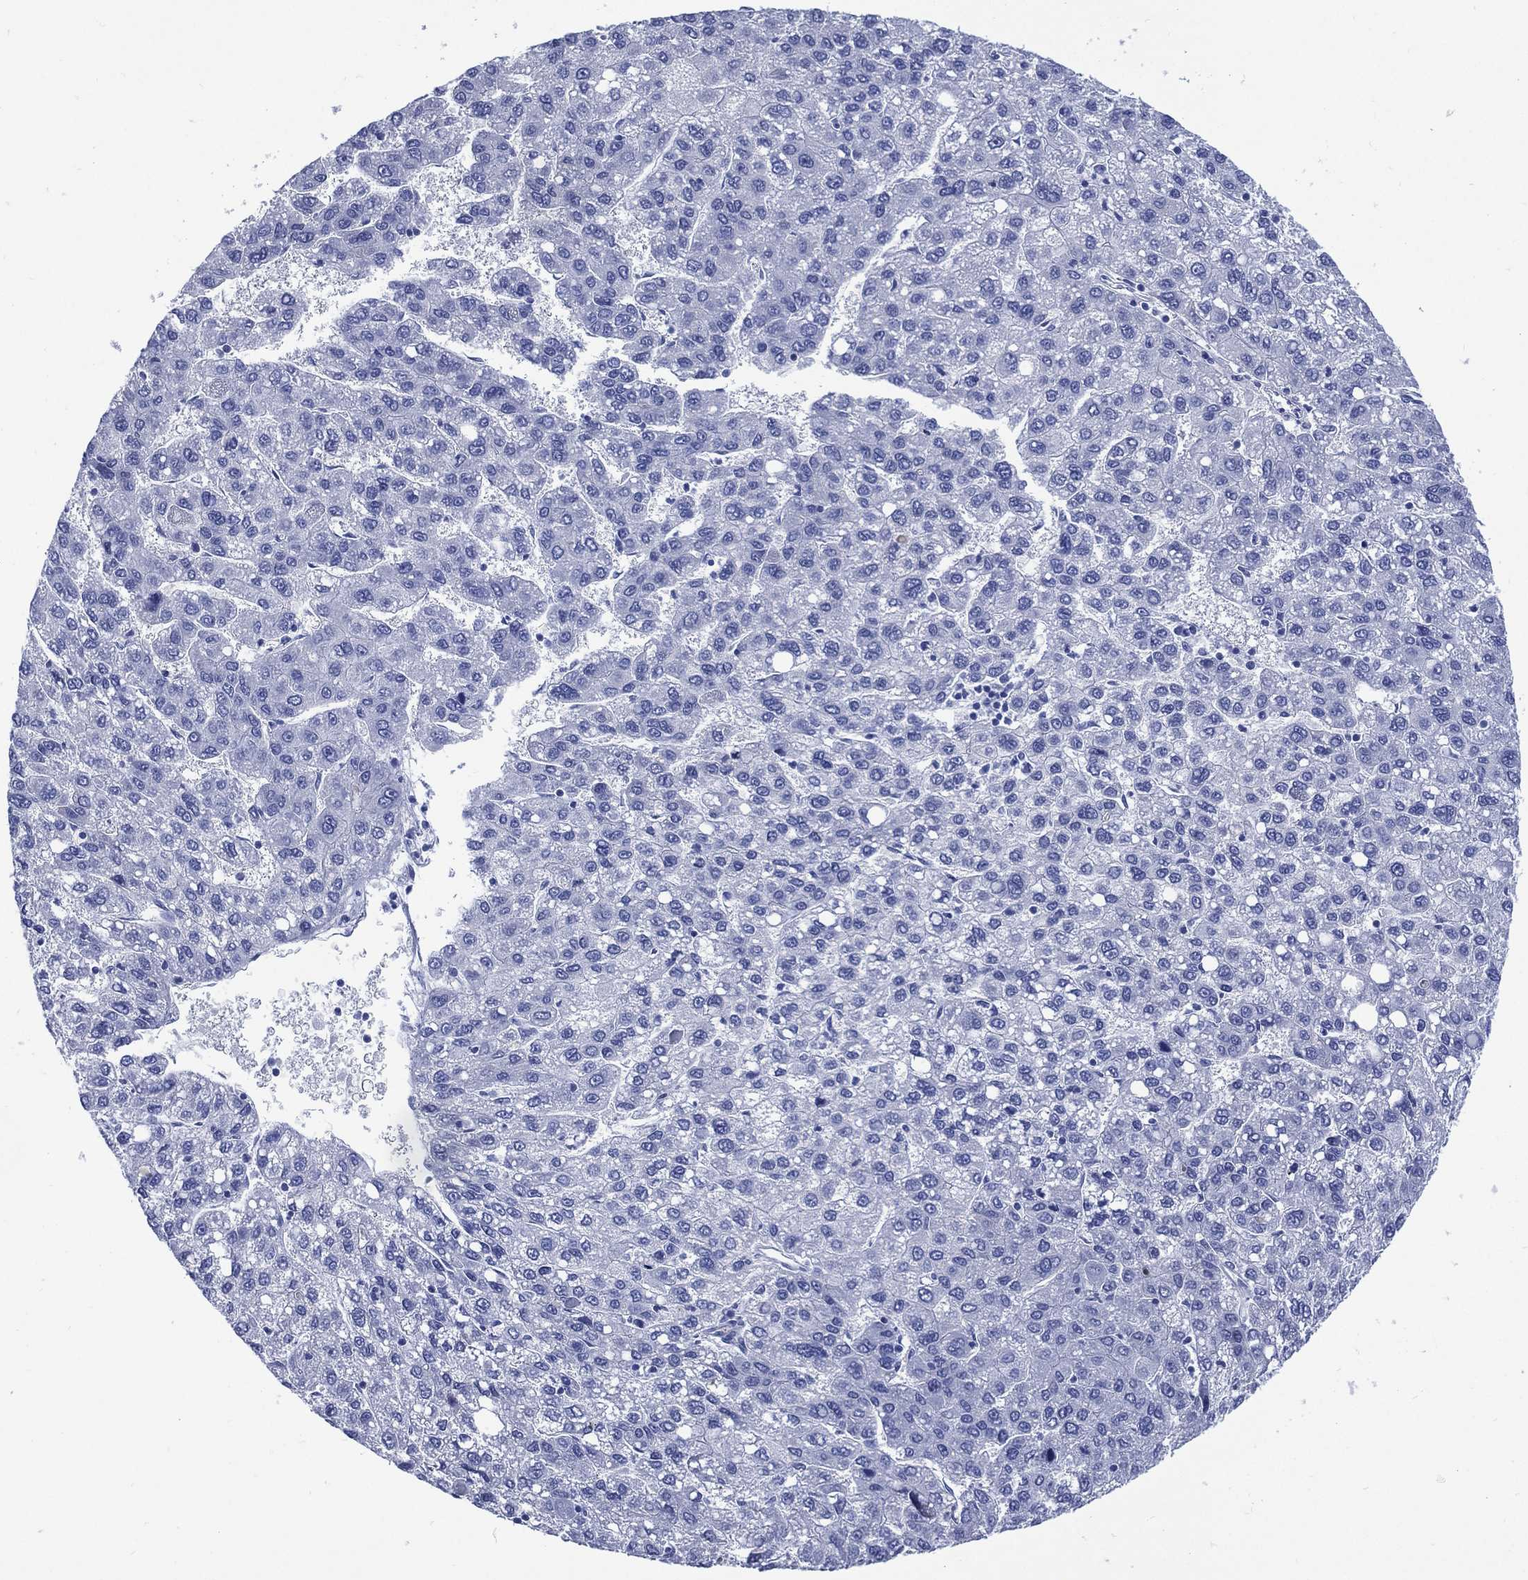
{"staining": {"intensity": "negative", "quantity": "none", "location": "none"}, "tissue": "liver cancer", "cell_type": "Tumor cells", "image_type": "cancer", "snomed": [{"axis": "morphology", "description": "Carcinoma, Hepatocellular, NOS"}, {"axis": "topography", "description": "Liver"}], "caption": "High power microscopy histopathology image of an IHC micrograph of liver cancer (hepatocellular carcinoma), revealing no significant staining in tumor cells. (Brightfield microscopy of DAB IHC at high magnification).", "gene": "SHCBP1L", "patient": {"sex": "female", "age": 82}}